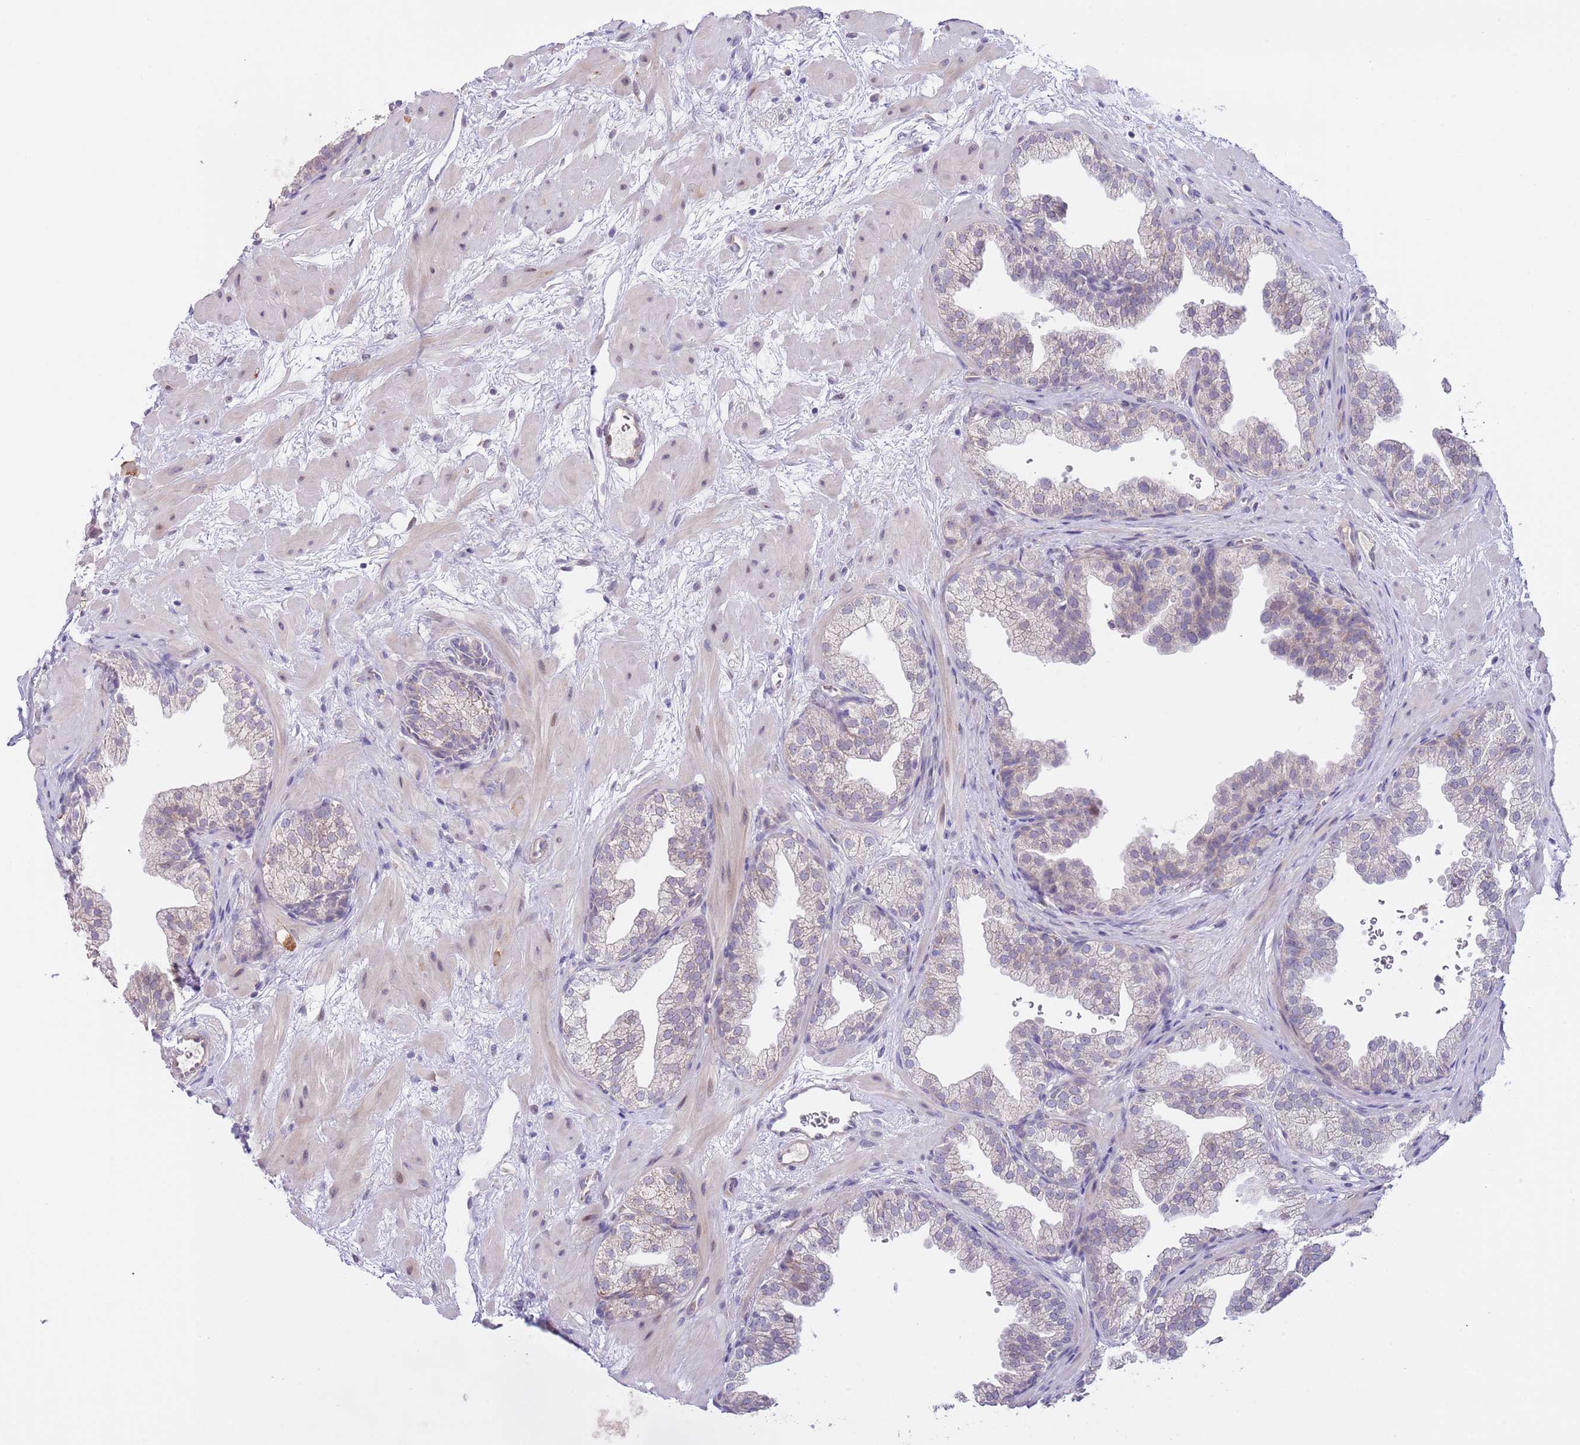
{"staining": {"intensity": "weak", "quantity": "<25%", "location": "cytoplasmic/membranous"}, "tissue": "prostate", "cell_type": "Glandular cells", "image_type": "normal", "snomed": [{"axis": "morphology", "description": "Normal tissue, NOS"}, {"axis": "topography", "description": "Prostate"}], "caption": "Immunohistochemistry image of normal human prostate stained for a protein (brown), which displays no positivity in glandular cells. Brightfield microscopy of immunohistochemistry (IHC) stained with DAB (3,3'-diaminobenzidine) (brown) and hematoxylin (blue), captured at high magnification.", "gene": "AP1S2", "patient": {"sex": "male", "age": 37}}